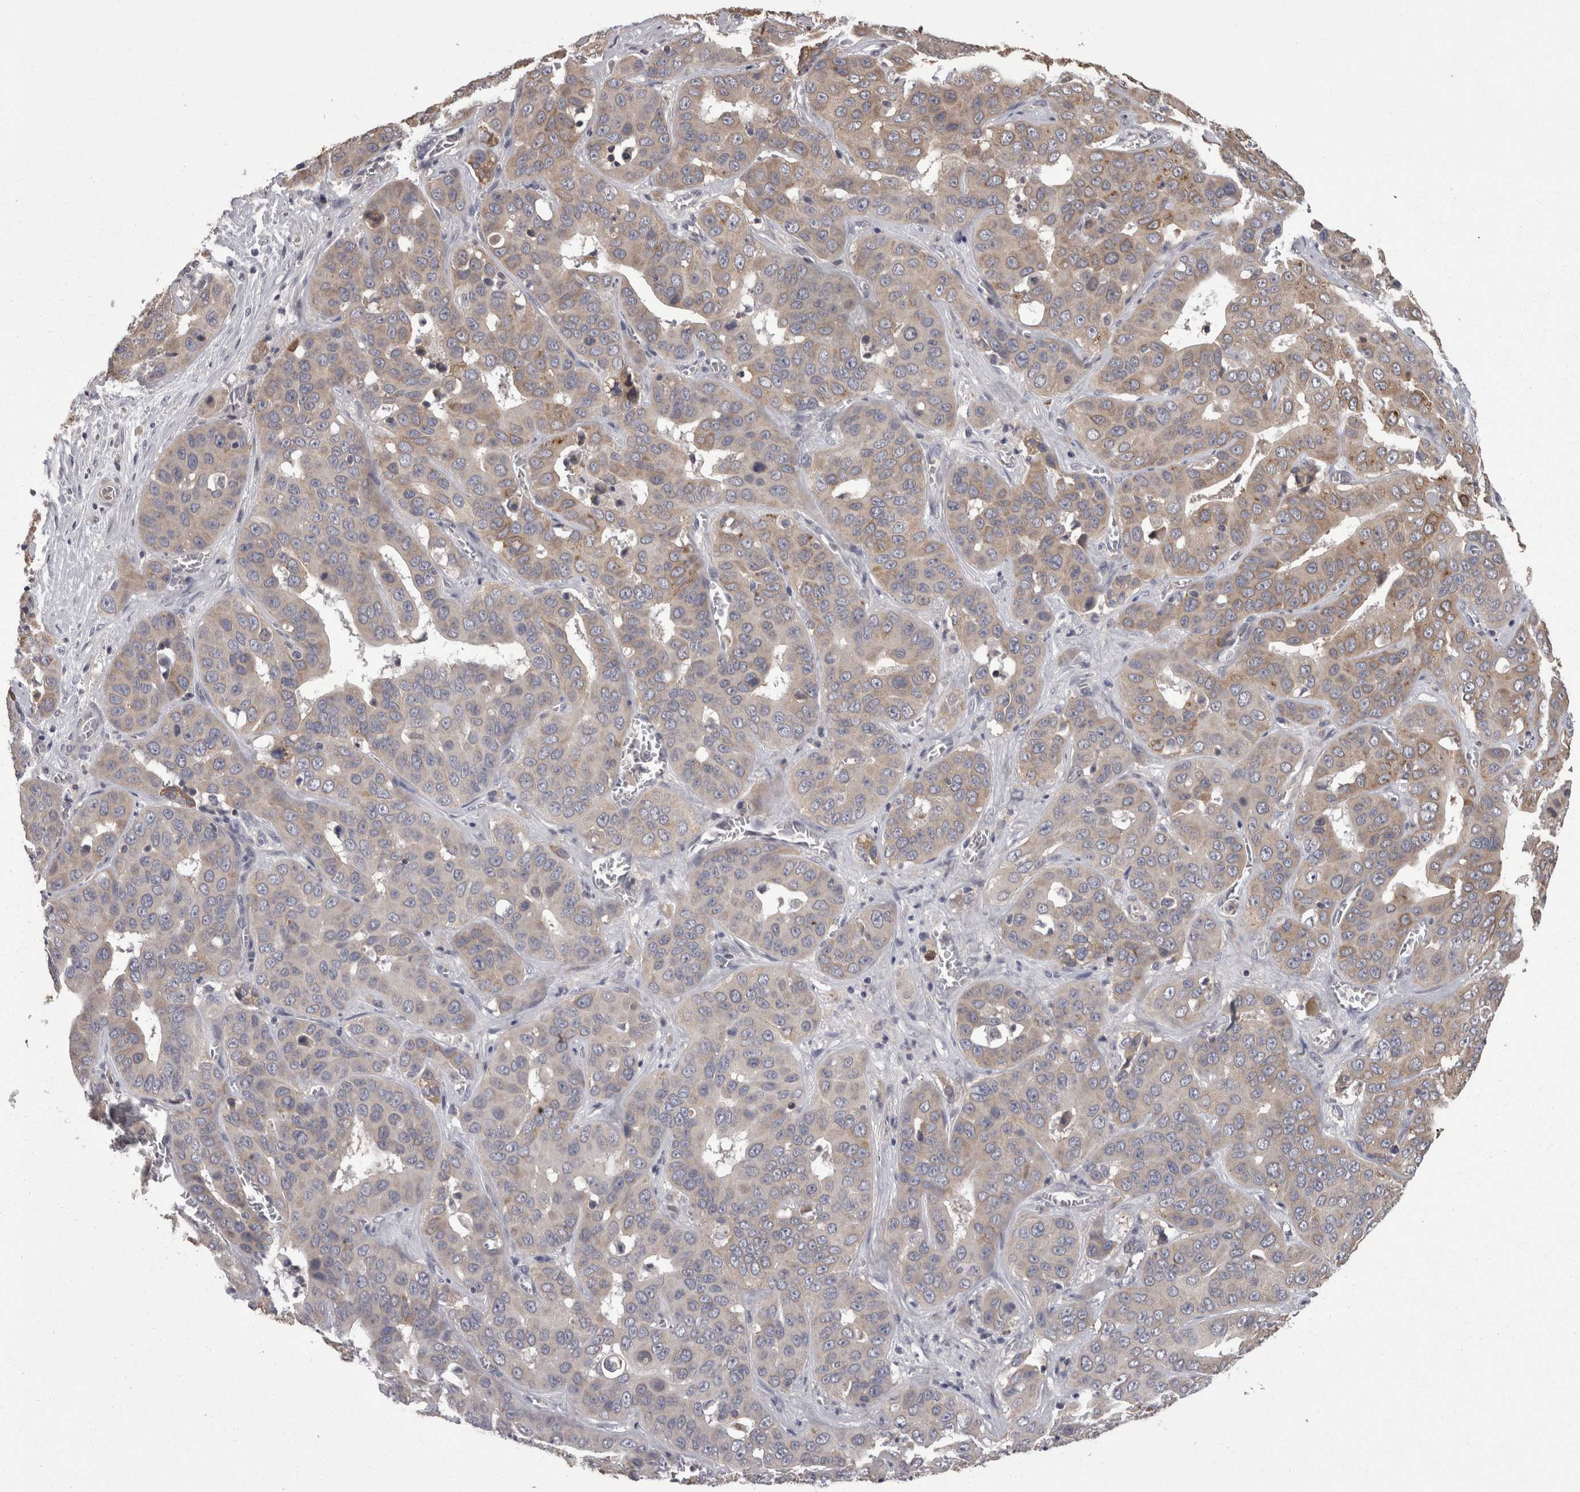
{"staining": {"intensity": "weak", "quantity": "<25%", "location": "cytoplasmic/membranous"}, "tissue": "liver cancer", "cell_type": "Tumor cells", "image_type": "cancer", "snomed": [{"axis": "morphology", "description": "Cholangiocarcinoma"}, {"axis": "topography", "description": "Liver"}], "caption": "Tumor cells show no significant staining in liver cancer. Brightfield microscopy of immunohistochemistry (IHC) stained with DAB (brown) and hematoxylin (blue), captured at high magnification.", "gene": "PON3", "patient": {"sex": "female", "age": 52}}